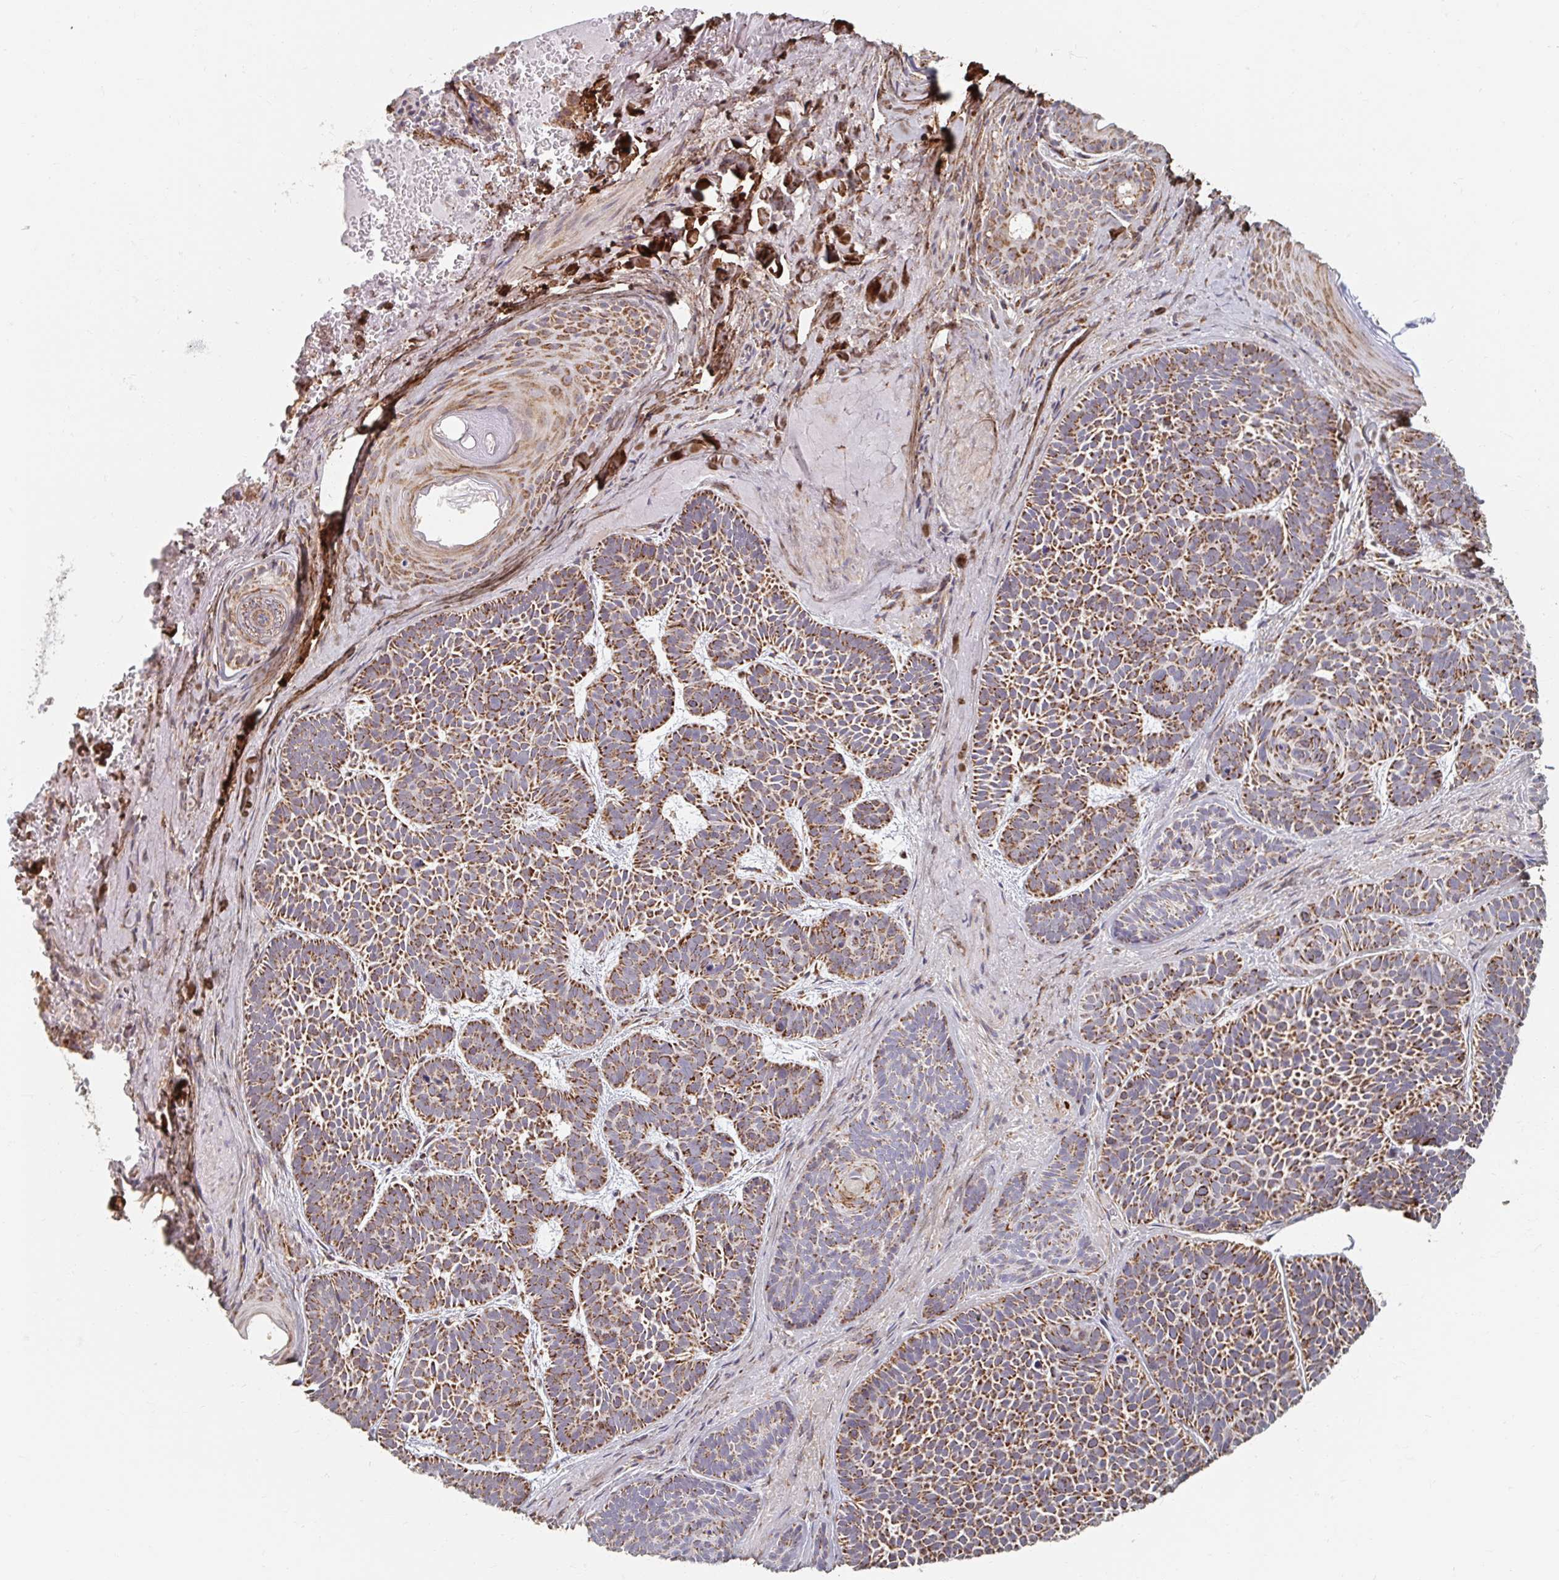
{"staining": {"intensity": "moderate", "quantity": ">75%", "location": "cytoplasmic/membranous"}, "tissue": "skin cancer", "cell_type": "Tumor cells", "image_type": "cancer", "snomed": [{"axis": "morphology", "description": "Basal cell carcinoma"}, {"axis": "topography", "description": "Skin"}], "caption": "Human skin cancer stained with a protein marker exhibits moderate staining in tumor cells.", "gene": "MAVS", "patient": {"sex": "male", "age": 81}}